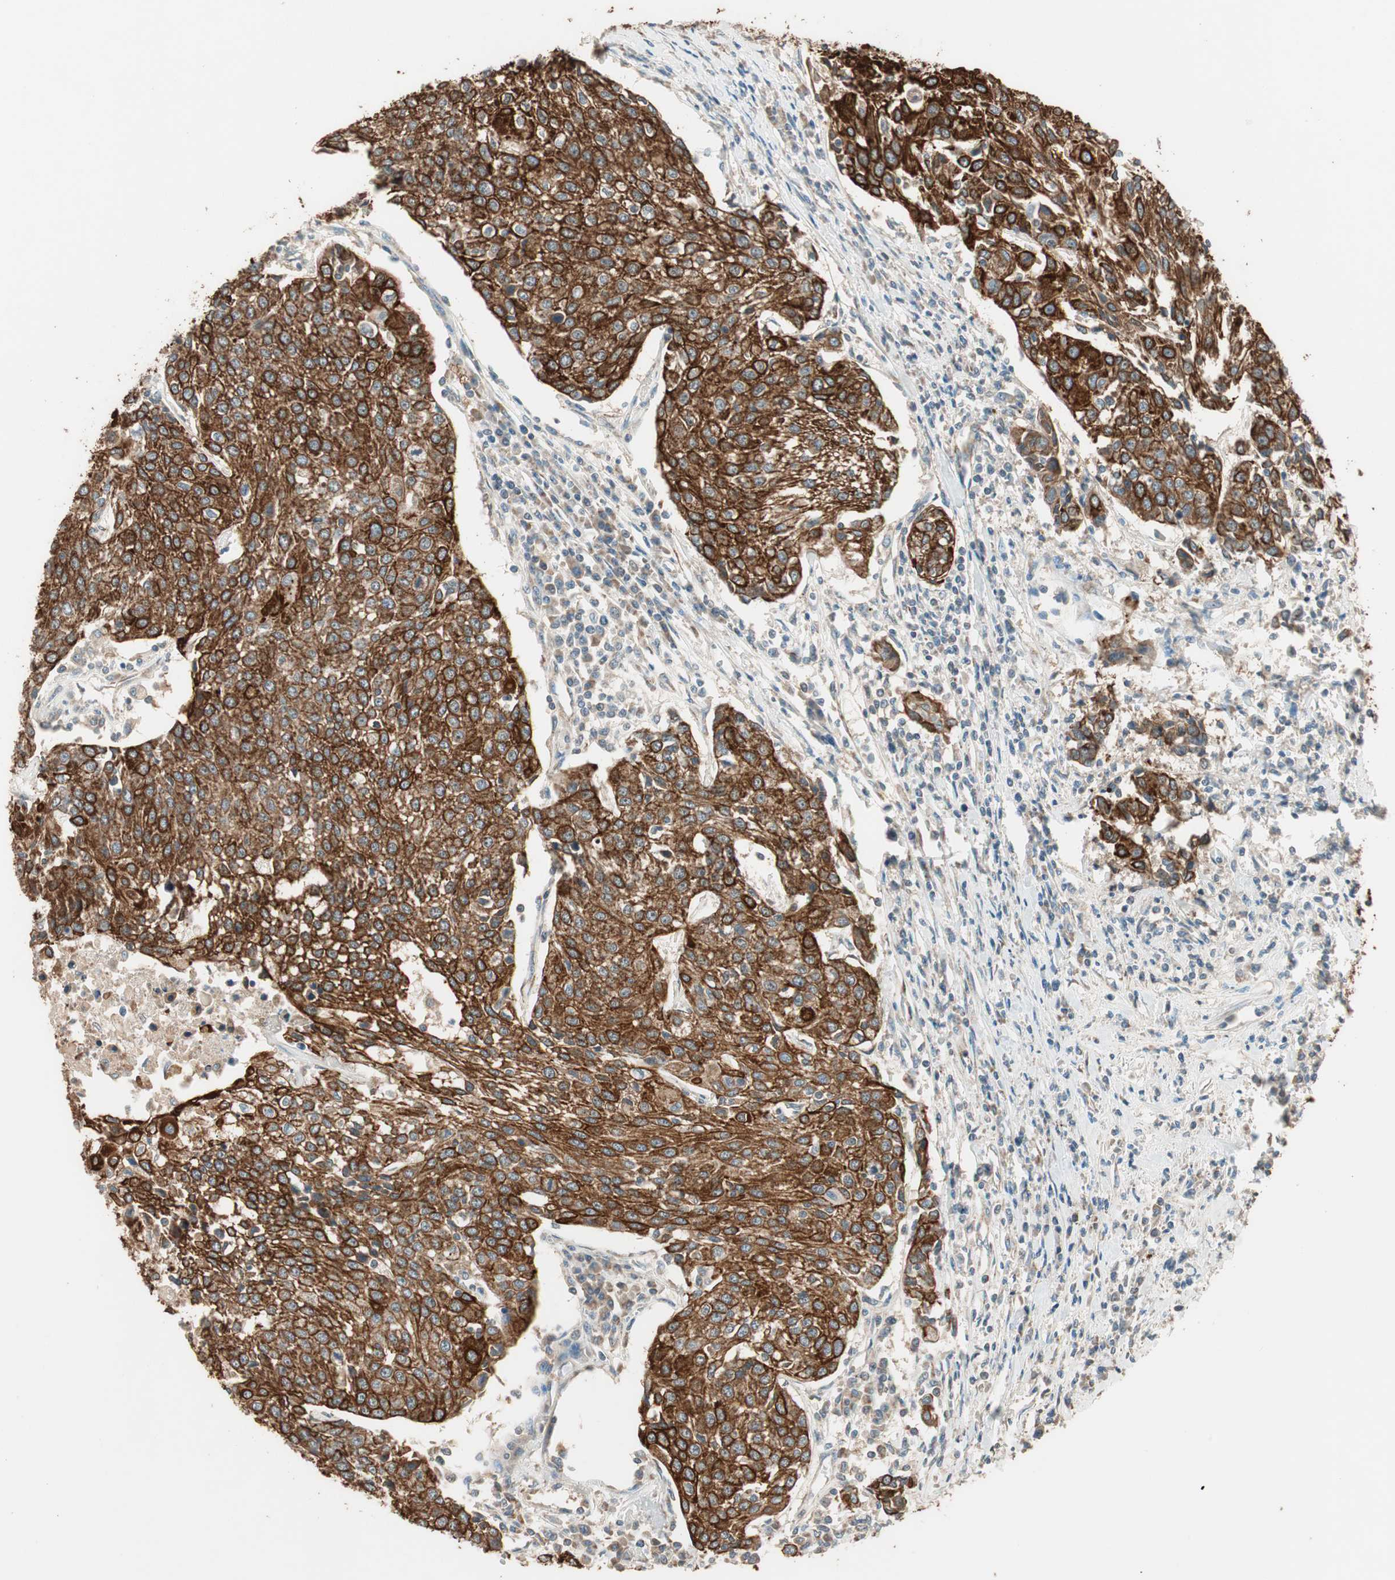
{"staining": {"intensity": "strong", "quantity": ">75%", "location": "cytoplasmic/membranous"}, "tissue": "urothelial cancer", "cell_type": "Tumor cells", "image_type": "cancer", "snomed": [{"axis": "morphology", "description": "Urothelial carcinoma, High grade"}, {"axis": "topography", "description": "Urinary bladder"}], "caption": "Urothelial carcinoma (high-grade) stained with DAB (3,3'-diaminobenzidine) immunohistochemistry (IHC) shows high levels of strong cytoplasmic/membranous staining in about >75% of tumor cells. The protein is shown in brown color, while the nuclei are stained blue.", "gene": "TRIM21", "patient": {"sex": "female", "age": 85}}